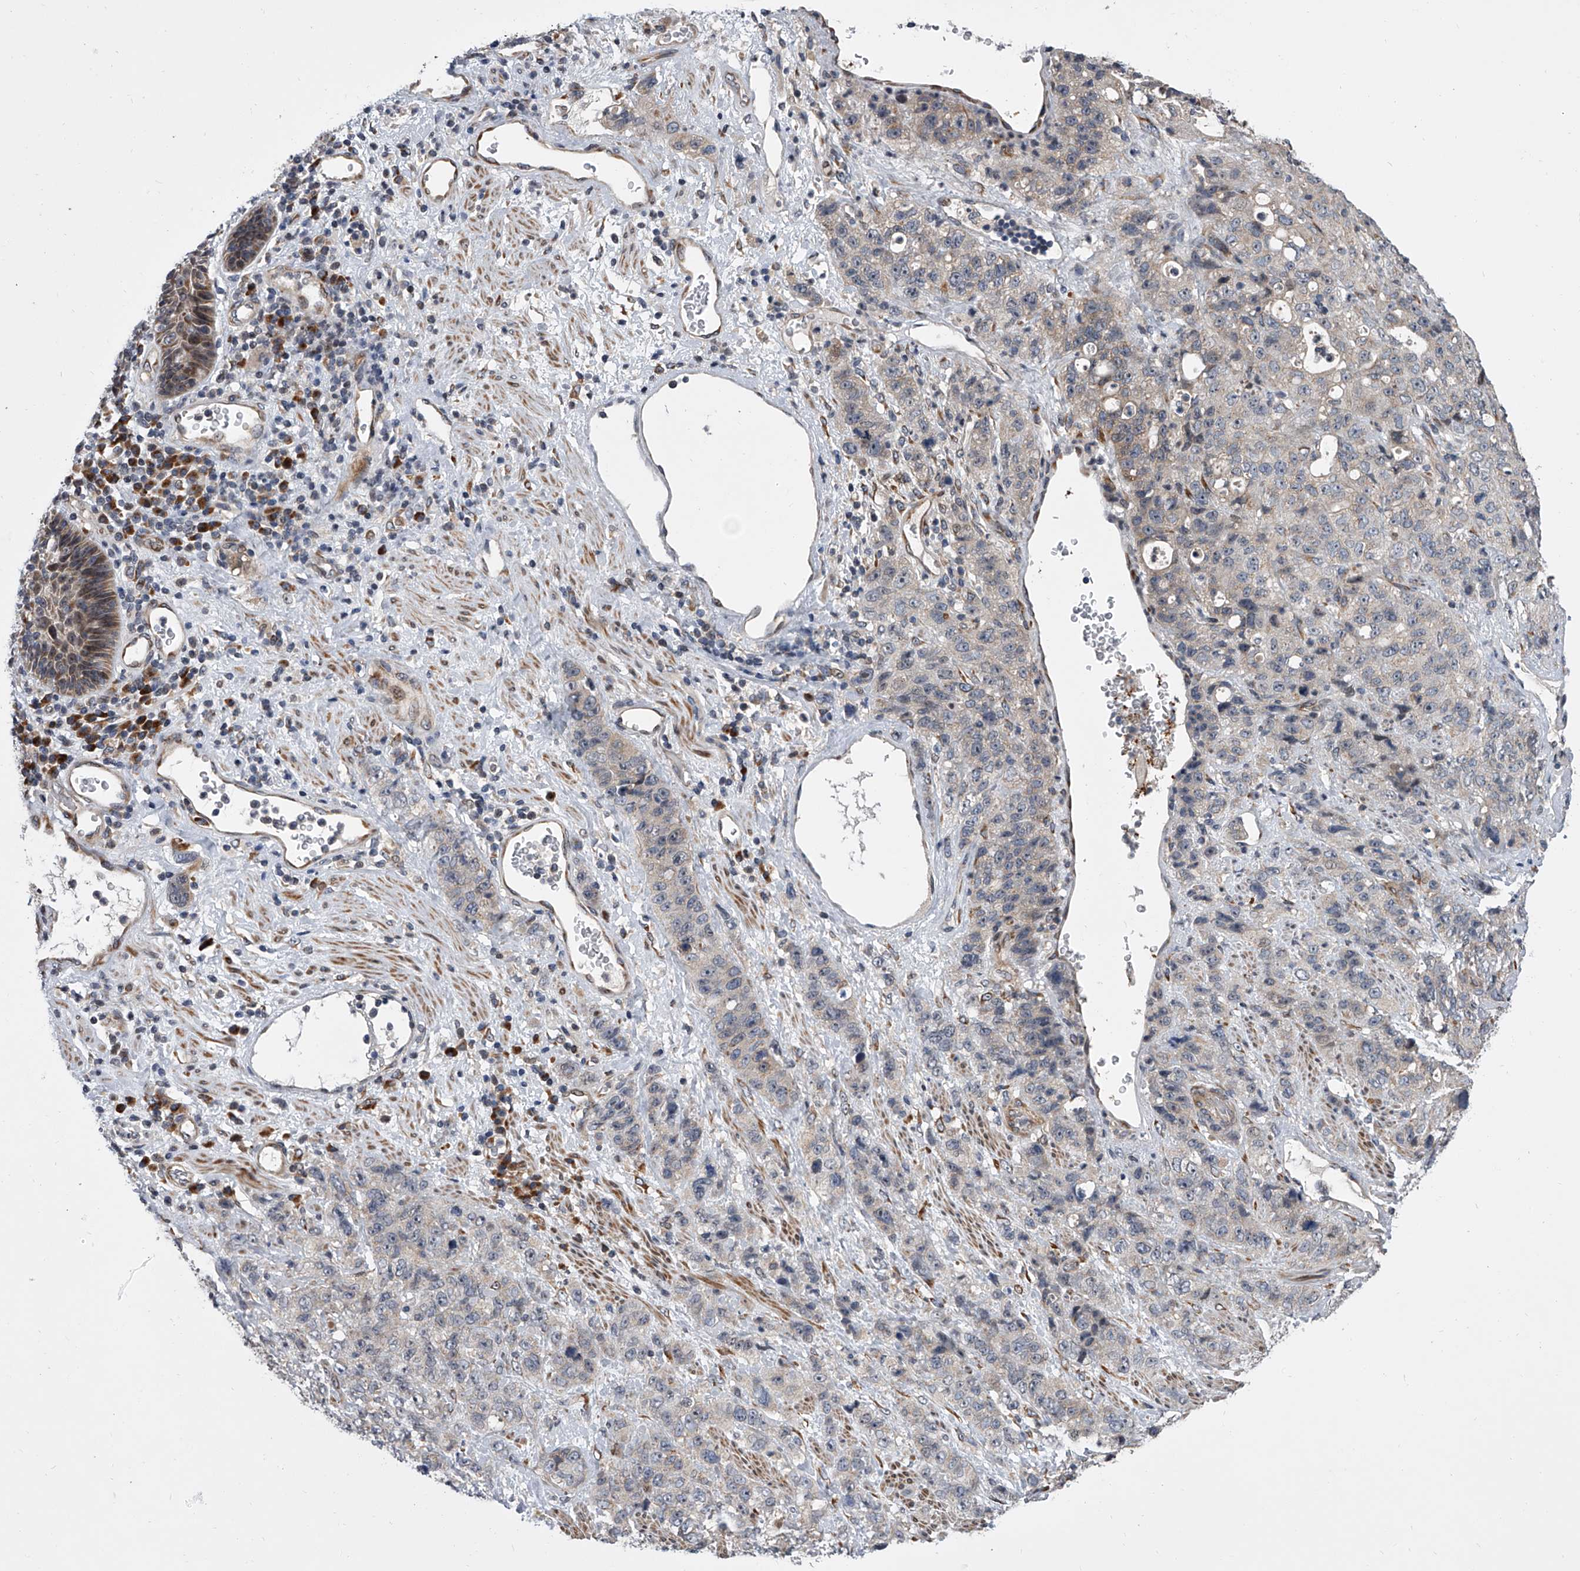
{"staining": {"intensity": "negative", "quantity": "none", "location": "none"}, "tissue": "stomach cancer", "cell_type": "Tumor cells", "image_type": "cancer", "snomed": [{"axis": "morphology", "description": "Adenocarcinoma, NOS"}, {"axis": "topography", "description": "Stomach"}], "caption": "Immunohistochemistry of stomach cancer displays no expression in tumor cells.", "gene": "DLGAP2", "patient": {"sex": "male", "age": 48}}